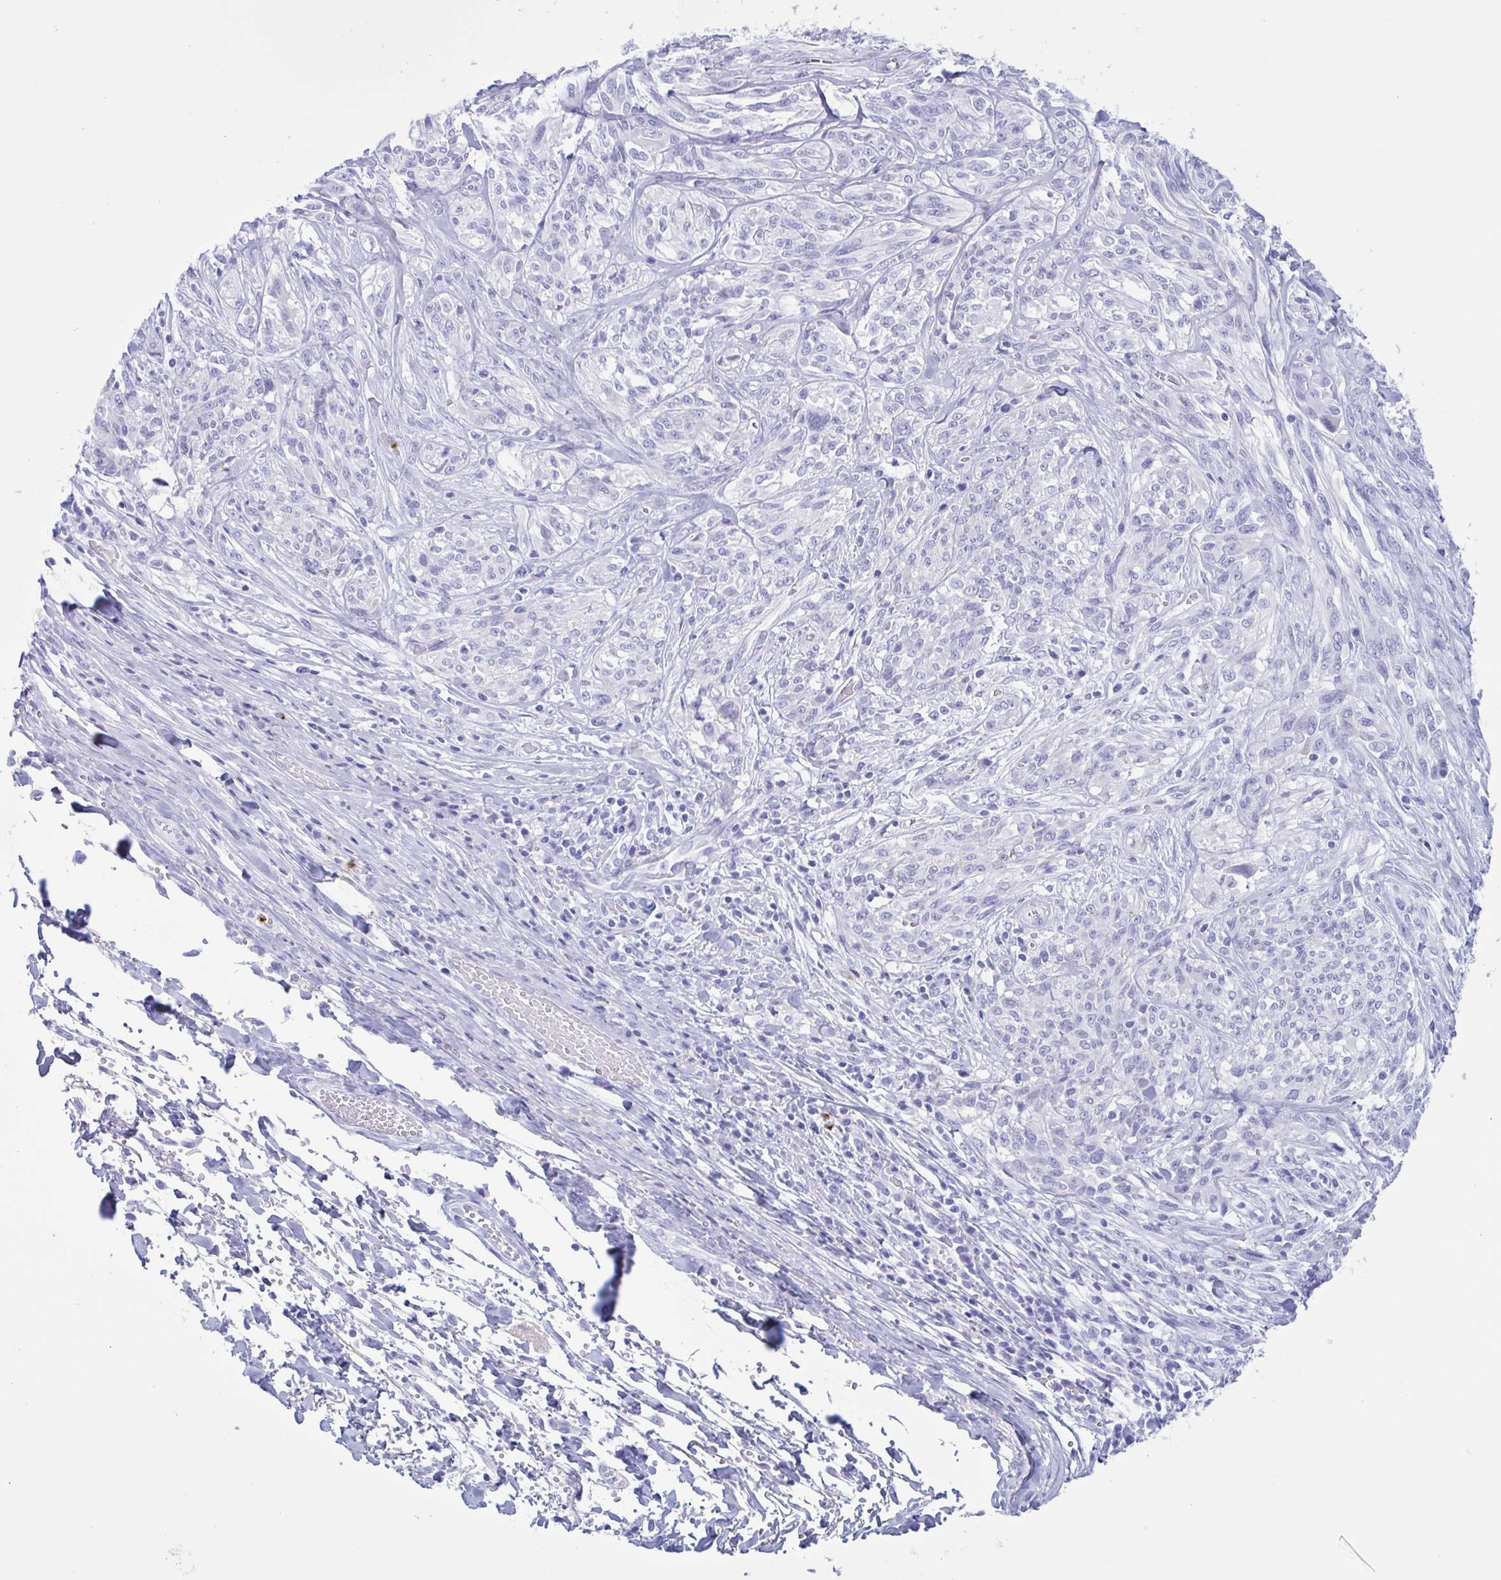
{"staining": {"intensity": "negative", "quantity": "none", "location": "none"}, "tissue": "melanoma", "cell_type": "Tumor cells", "image_type": "cancer", "snomed": [{"axis": "morphology", "description": "Malignant melanoma, NOS"}, {"axis": "topography", "description": "Skin"}], "caption": "Photomicrograph shows no significant protein expression in tumor cells of melanoma.", "gene": "LTF", "patient": {"sex": "female", "age": 91}}